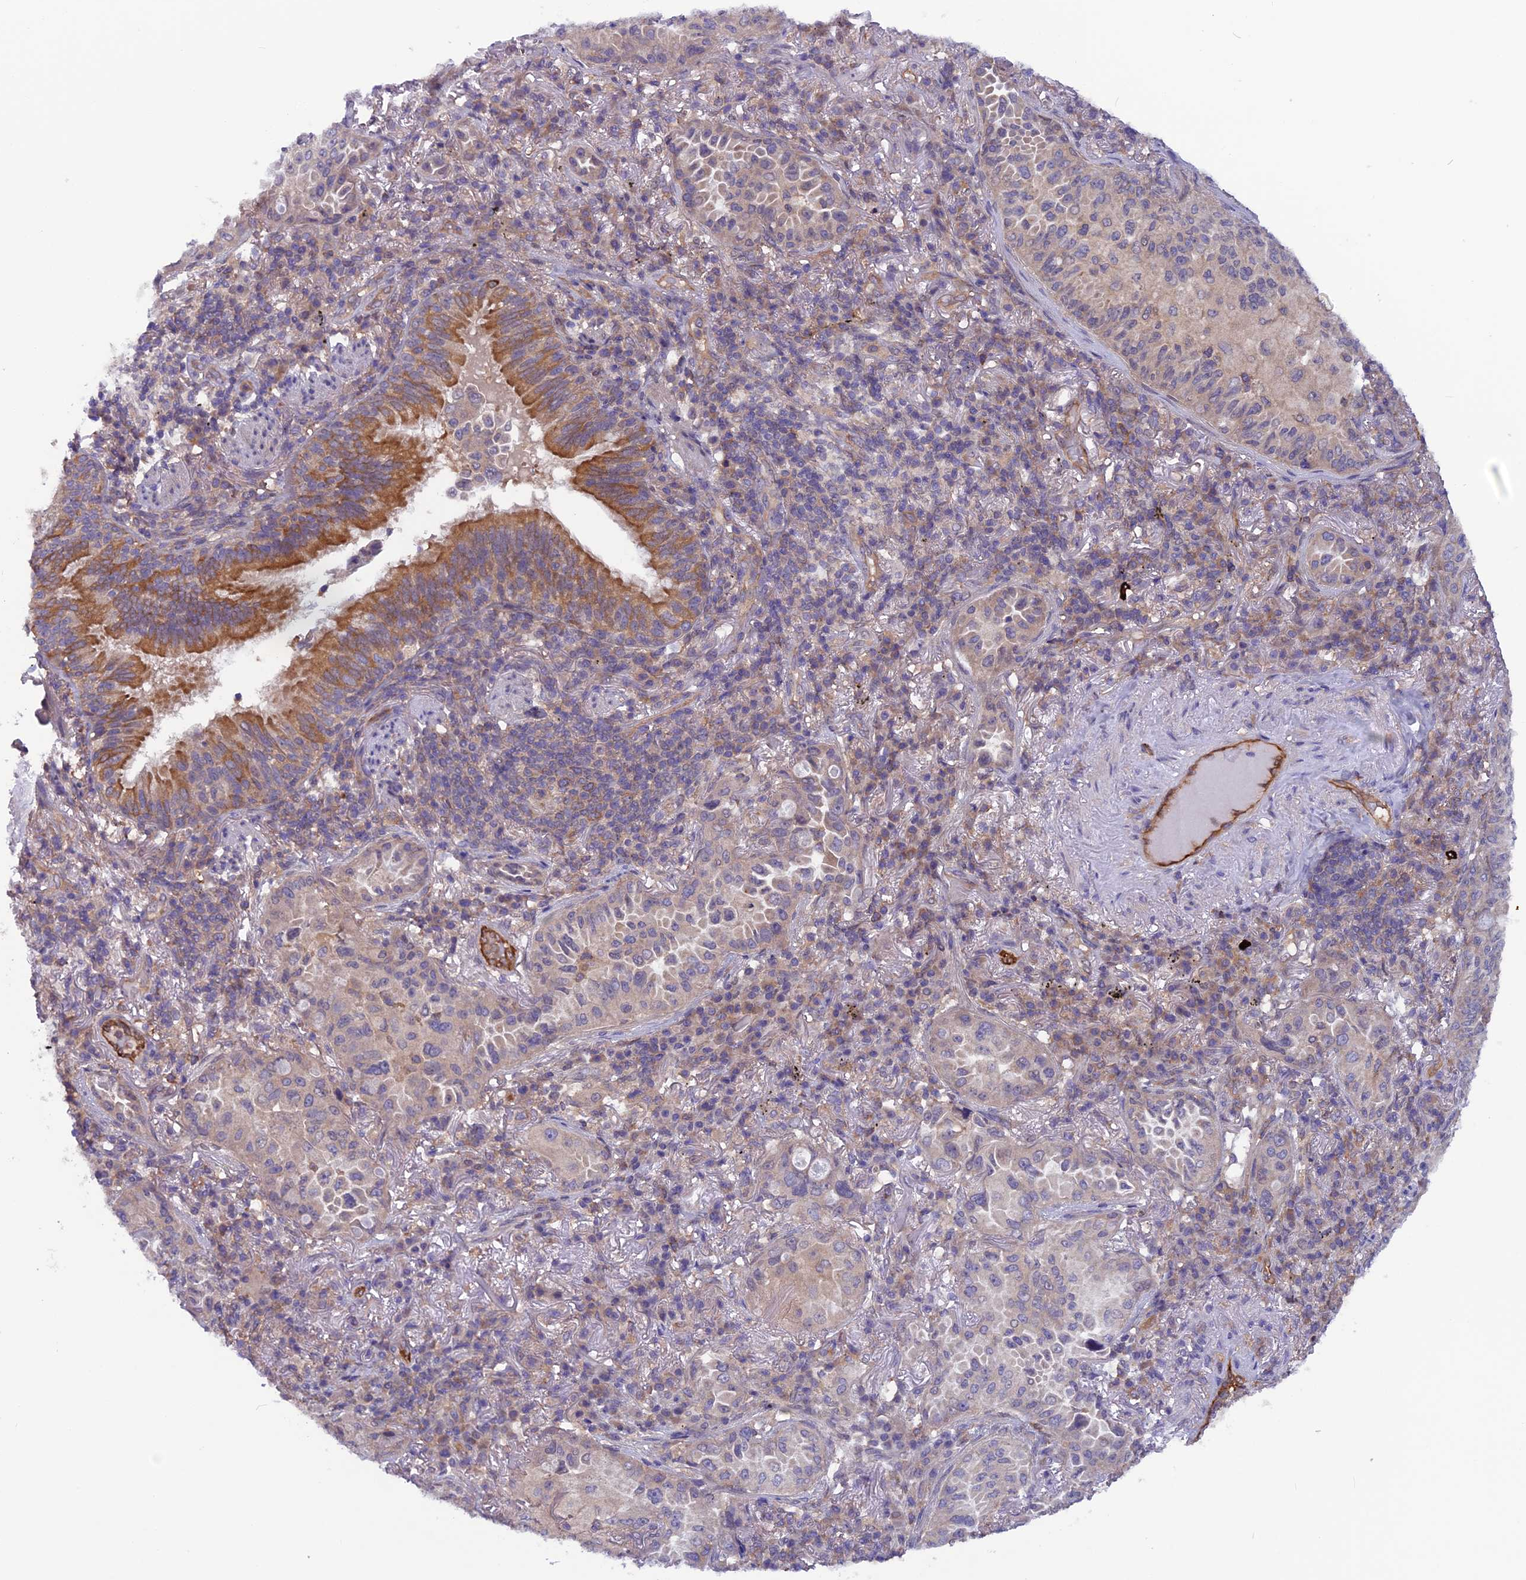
{"staining": {"intensity": "weak", "quantity": "<25%", "location": "cytoplasmic/membranous"}, "tissue": "lung cancer", "cell_type": "Tumor cells", "image_type": "cancer", "snomed": [{"axis": "morphology", "description": "Adenocarcinoma, NOS"}, {"axis": "topography", "description": "Lung"}], "caption": "Adenocarcinoma (lung) stained for a protein using immunohistochemistry (IHC) demonstrates no expression tumor cells.", "gene": "MAST2", "patient": {"sex": "female", "age": 69}}